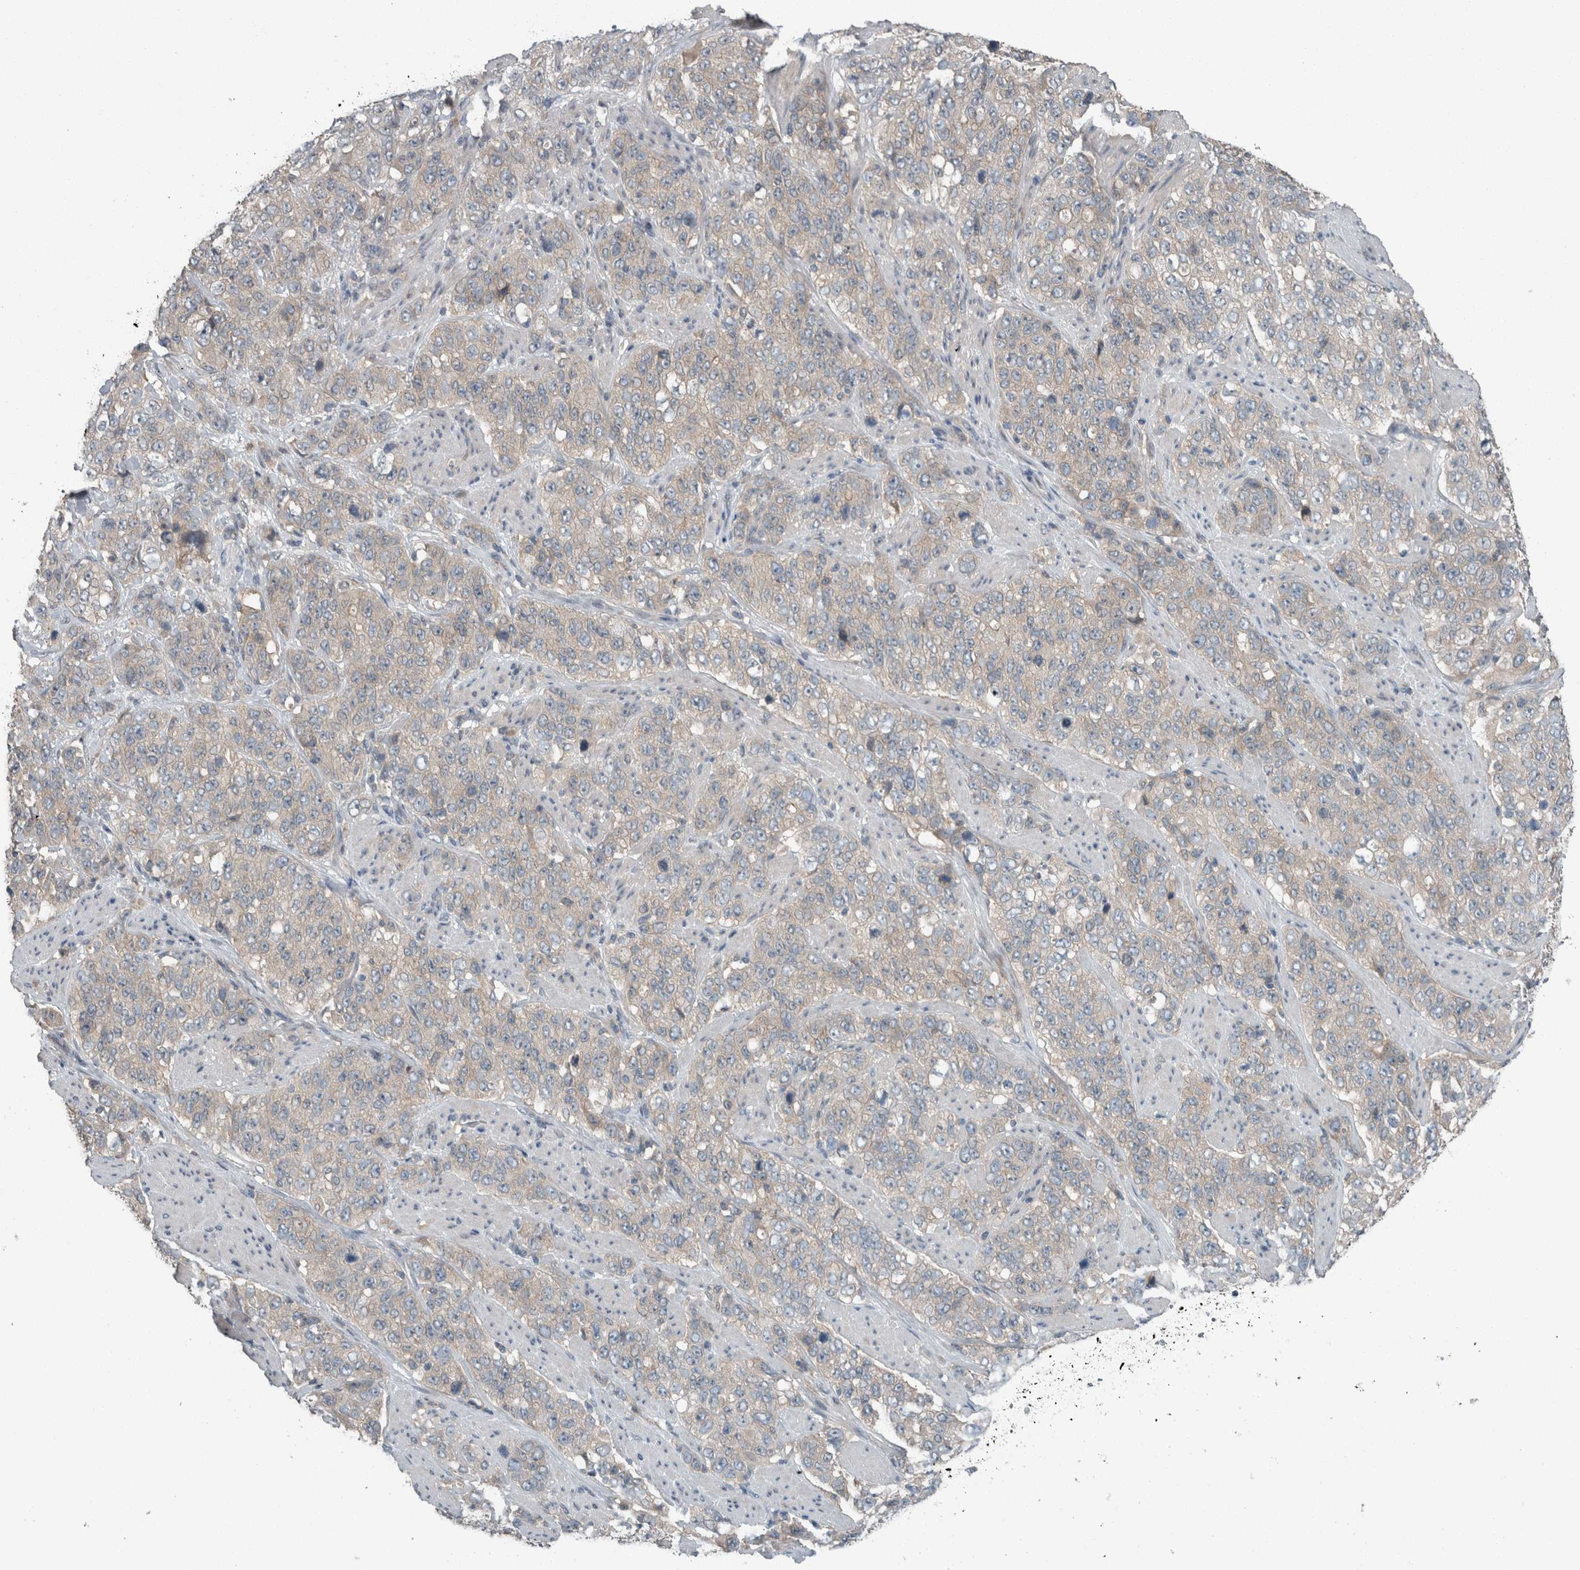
{"staining": {"intensity": "negative", "quantity": "none", "location": "none"}, "tissue": "stomach cancer", "cell_type": "Tumor cells", "image_type": "cancer", "snomed": [{"axis": "morphology", "description": "Adenocarcinoma, NOS"}, {"axis": "topography", "description": "Stomach"}], "caption": "Tumor cells are negative for protein expression in human stomach adenocarcinoma. (DAB (3,3'-diaminobenzidine) immunohistochemistry (IHC), high magnification).", "gene": "KNTC1", "patient": {"sex": "male", "age": 48}}